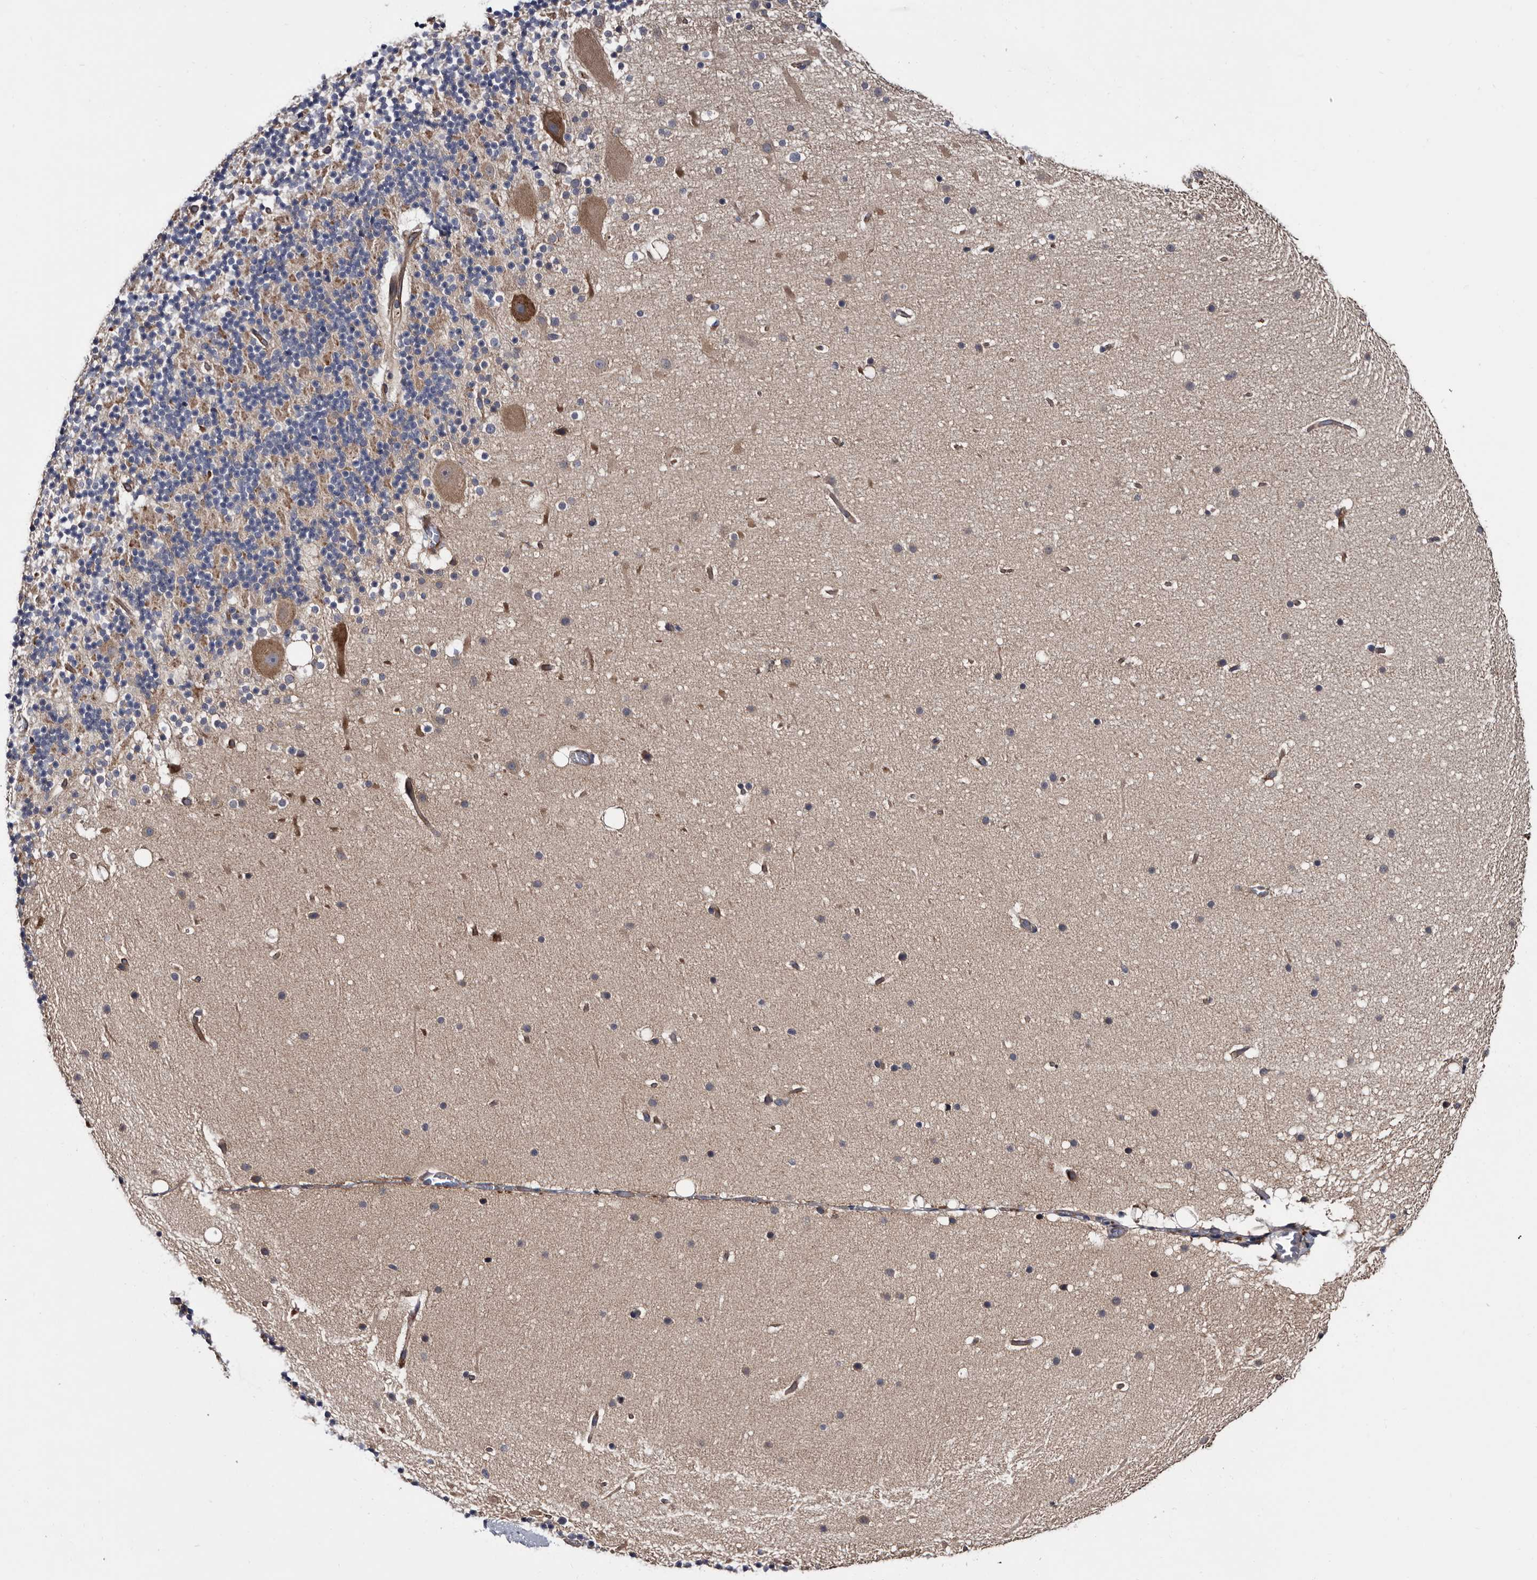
{"staining": {"intensity": "weak", "quantity": "25%-75%", "location": "cytoplasmic/membranous"}, "tissue": "cerebellum", "cell_type": "Cells in granular layer", "image_type": "normal", "snomed": [{"axis": "morphology", "description": "Normal tissue, NOS"}, {"axis": "topography", "description": "Cerebellum"}], "caption": "High-power microscopy captured an IHC histopathology image of normal cerebellum, revealing weak cytoplasmic/membranous expression in about 25%-75% of cells in granular layer.", "gene": "TSPAN17", "patient": {"sex": "male", "age": 57}}